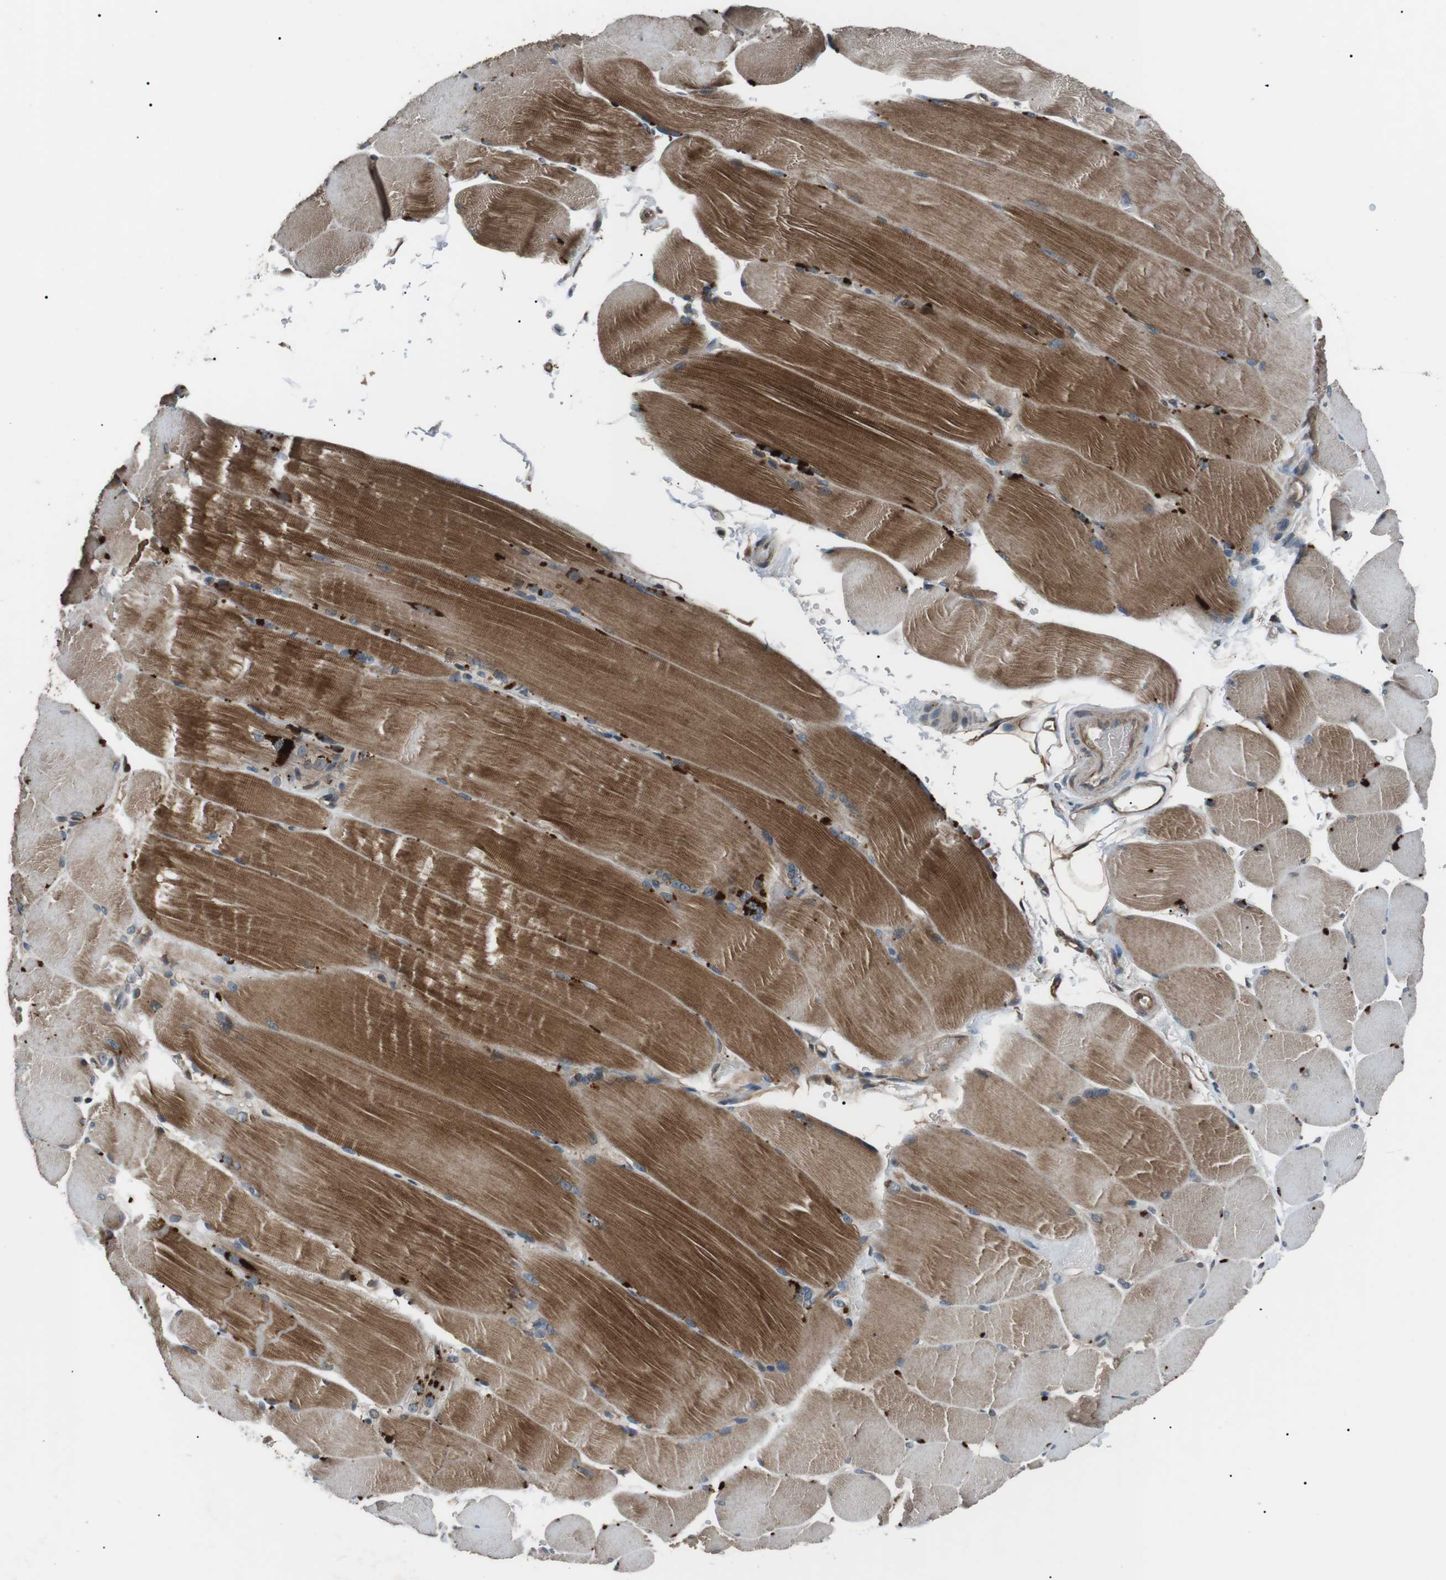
{"staining": {"intensity": "moderate", "quantity": "25%-75%", "location": "cytoplasmic/membranous"}, "tissue": "skeletal muscle", "cell_type": "Myocytes", "image_type": "normal", "snomed": [{"axis": "morphology", "description": "Normal tissue, NOS"}, {"axis": "topography", "description": "Skin"}, {"axis": "topography", "description": "Skeletal muscle"}], "caption": "Moderate cytoplasmic/membranous protein expression is identified in approximately 25%-75% of myocytes in skeletal muscle.", "gene": "GPR161", "patient": {"sex": "male", "age": 83}}